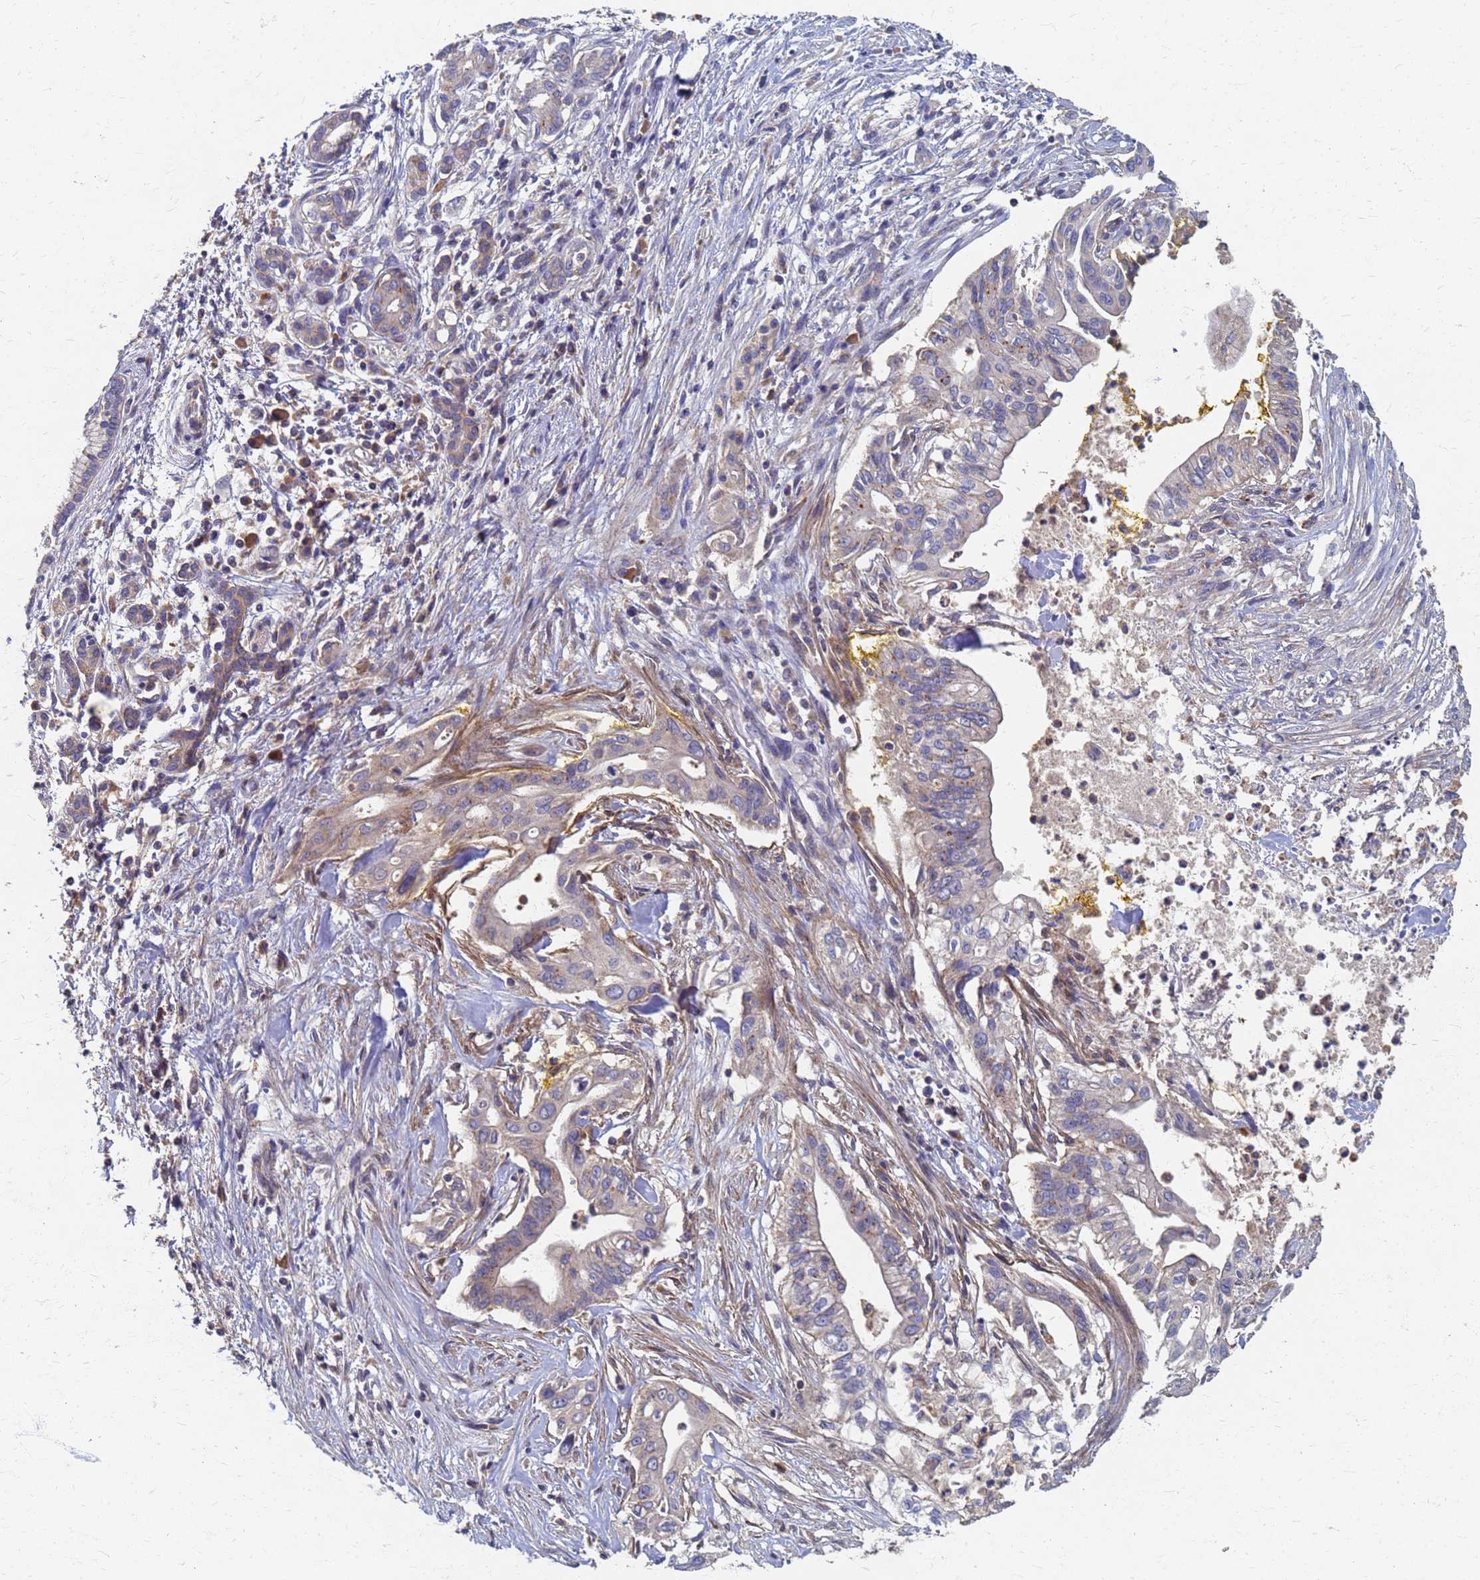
{"staining": {"intensity": "weak", "quantity": "<25%", "location": "cytoplasmic/membranous"}, "tissue": "pancreatic cancer", "cell_type": "Tumor cells", "image_type": "cancer", "snomed": [{"axis": "morphology", "description": "Adenocarcinoma, NOS"}, {"axis": "topography", "description": "Pancreas"}], "caption": "Adenocarcinoma (pancreatic) stained for a protein using immunohistochemistry (IHC) displays no positivity tumor cells.", "gene": "KRCC1", "patient": {"sex": "male", "age": 58}}